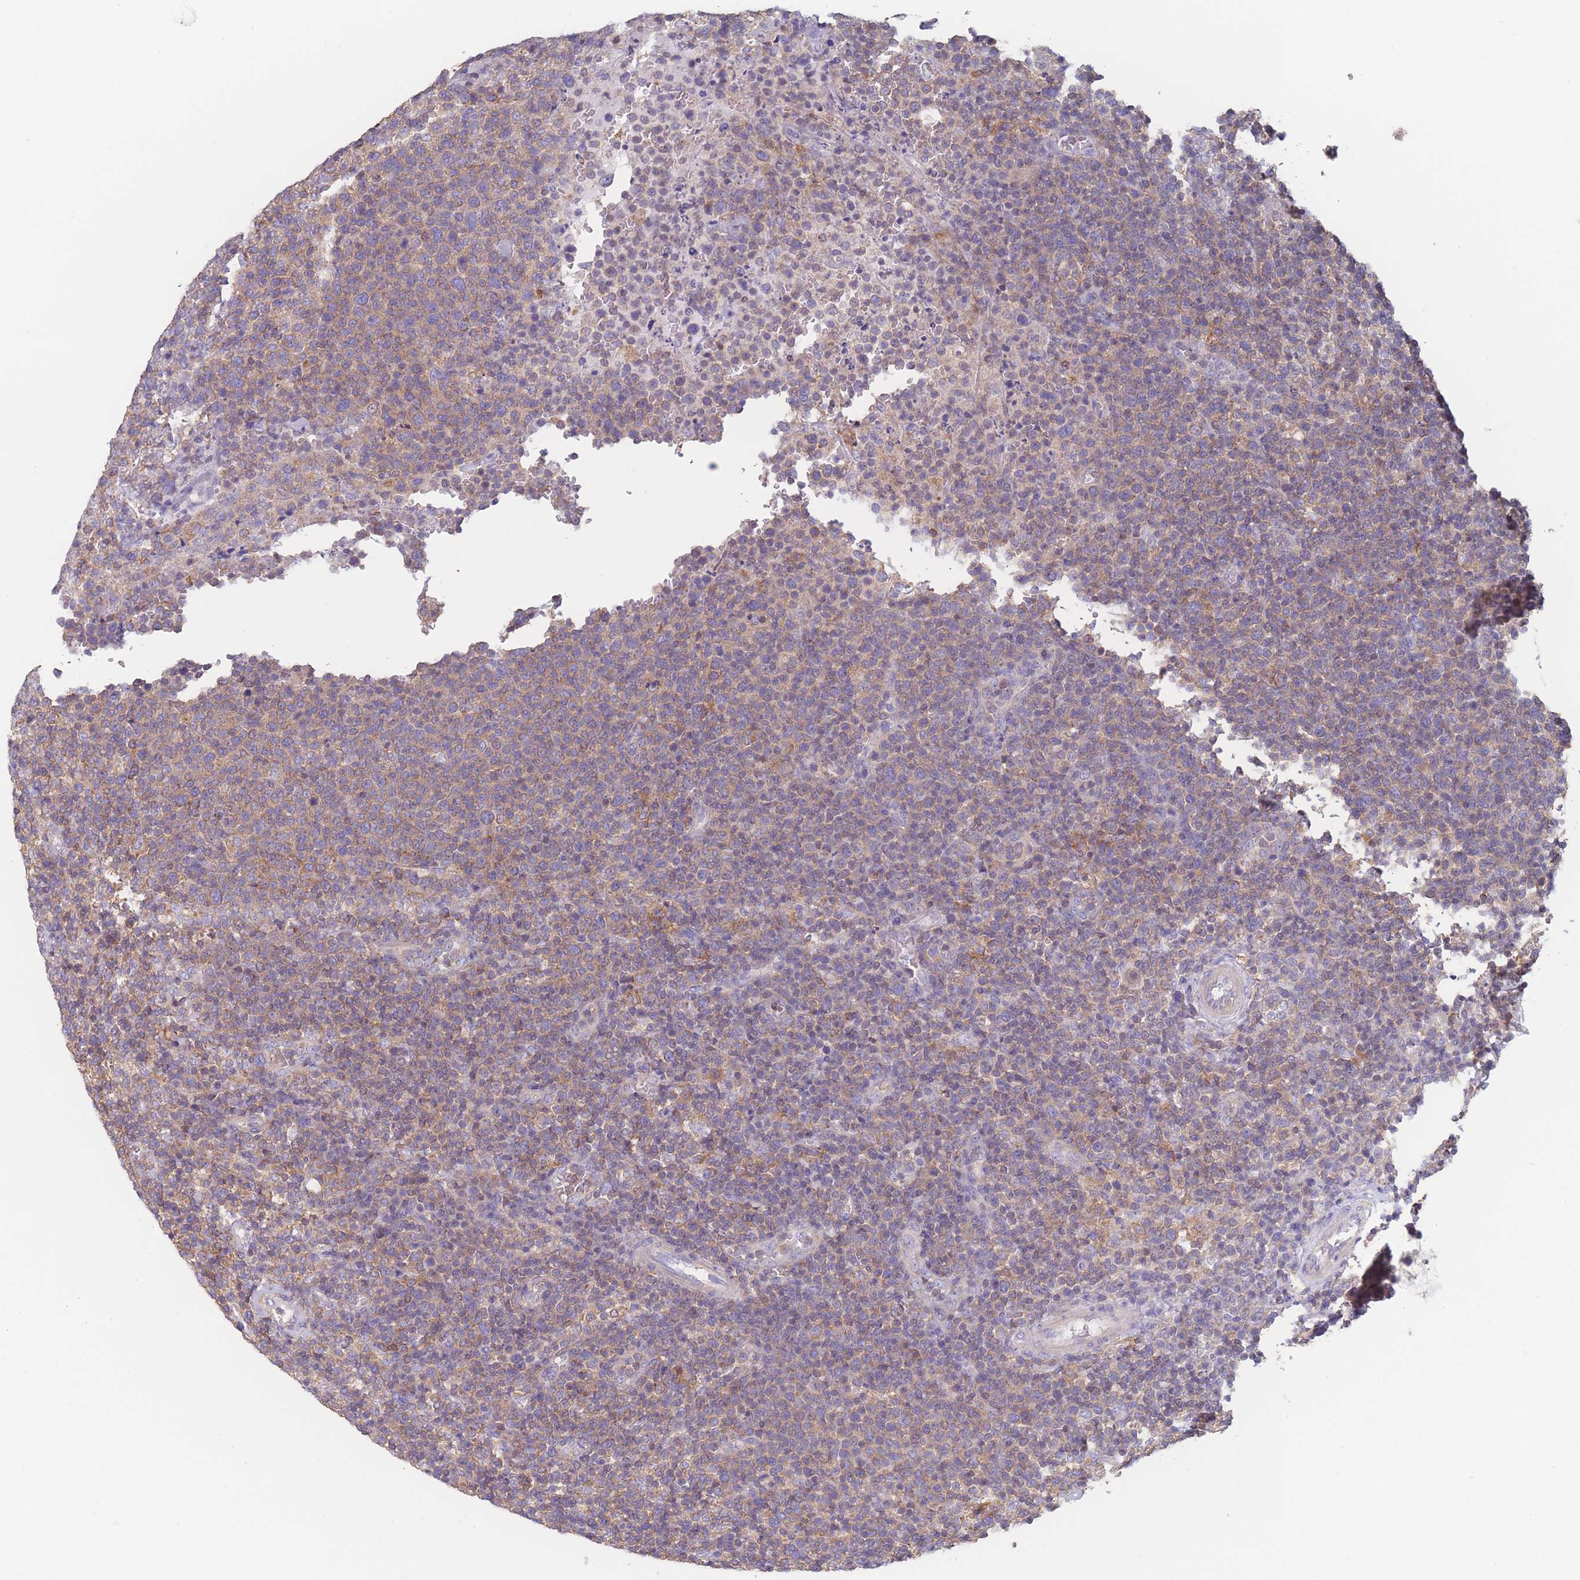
{"staining": {"intensity": "weak", "quantity": ">75%", "location": "cytoplasmic/membranous"}, "tissue": "lymphoma", "cell_type": "Tumor cells", "image_type": "cancer", "snomed": [{"axis": "morphology", "description": "Malignant lymphoma, non-Hodgkin's type, High grade"}, {"axis": "topography", "description": "Lymph node"}], "caption": "High-grade malignant lymphoma, non-Hodgkin's type stained with DAB (3,3'-diaminobenzidine) immunohistochemistry shows low levels of weak cytoplasmic/membranous positivity in about >75% of tumor cells. Nuclei are stained in blue.", "gene": "ADH1A", "patient": {"sex": "male", "age": 61}}